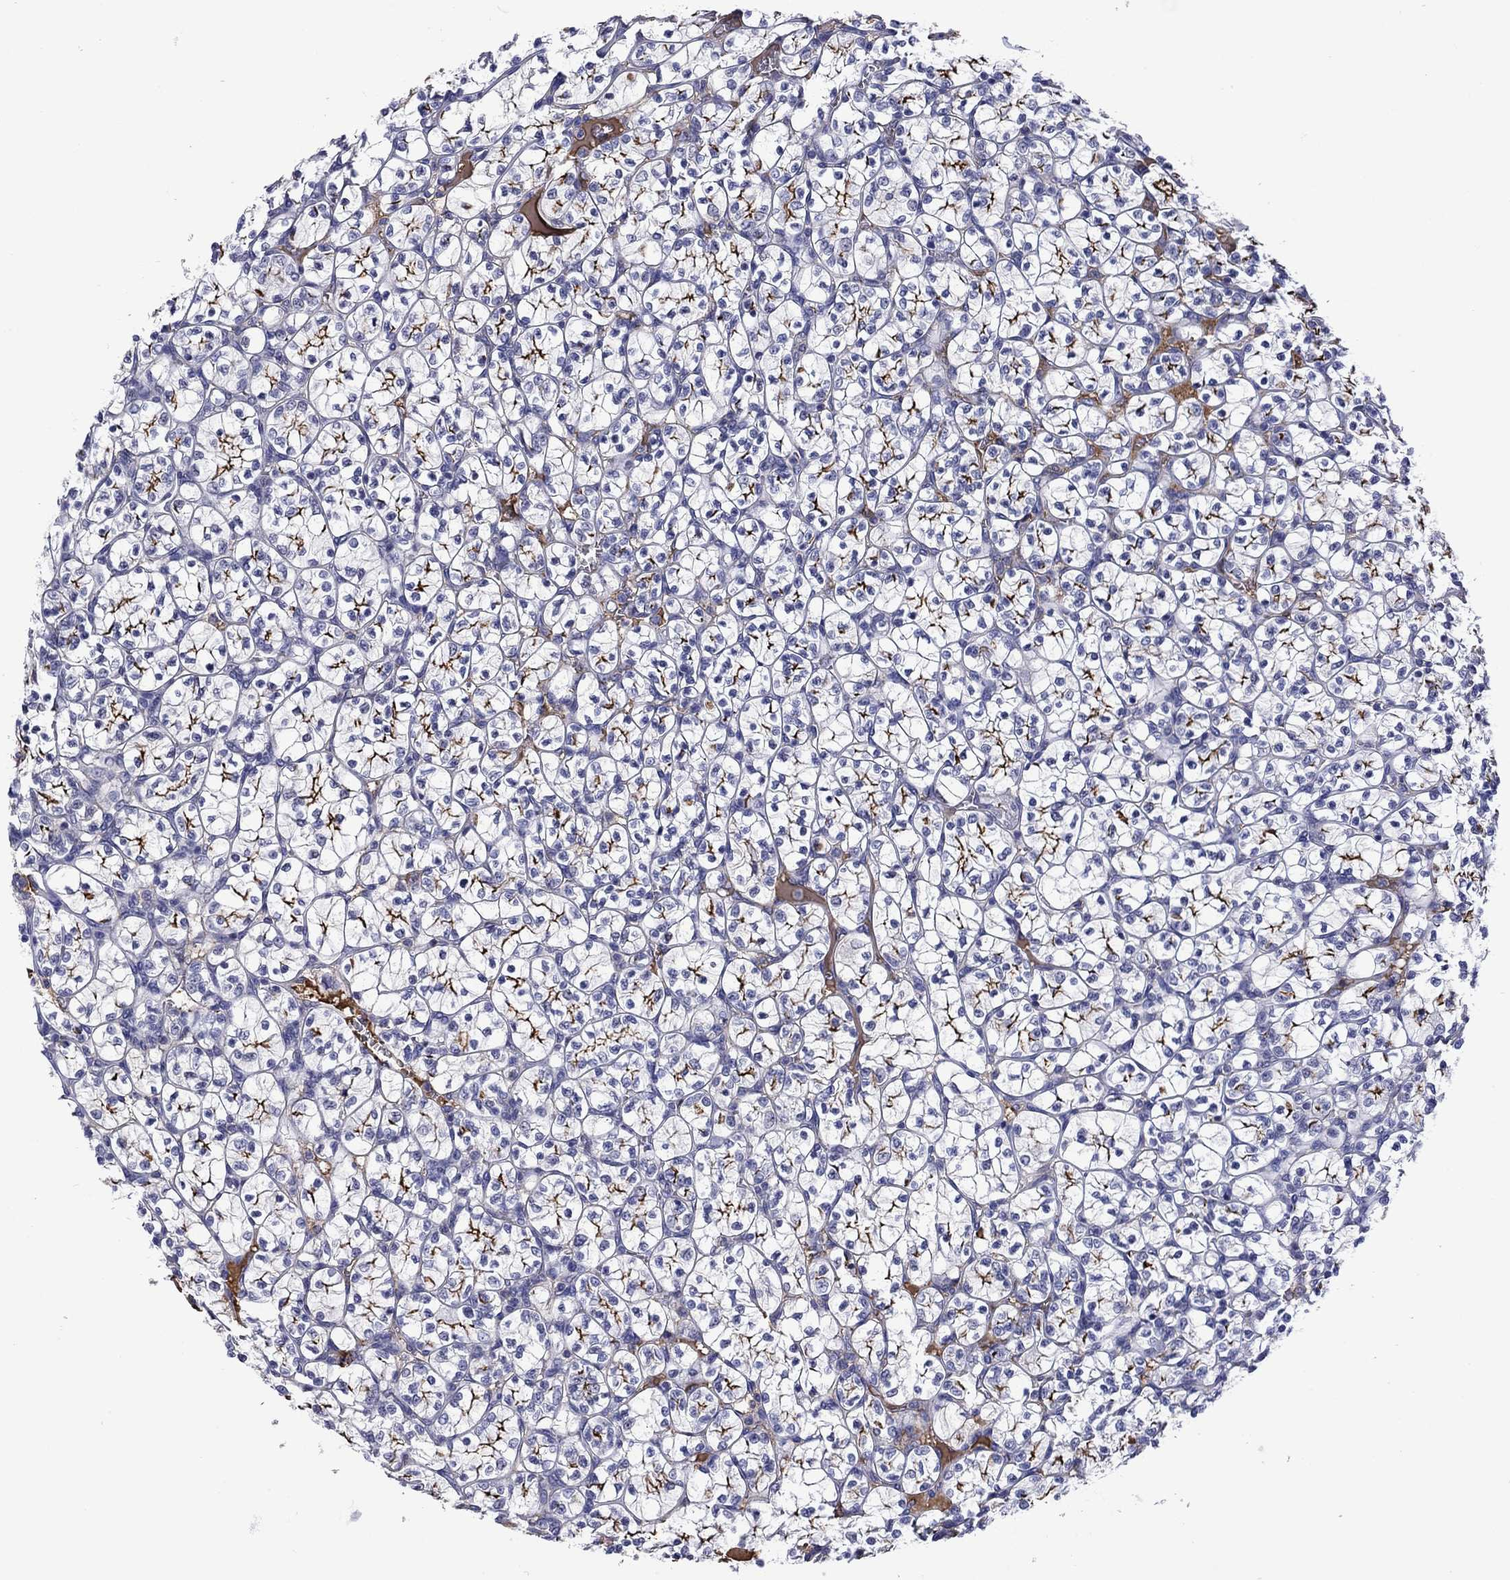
{"staining": {"intensity": "strong", "quantity": "<25%", "location": "cytoplasmic/membranous"}, "tissue": "renal cancer", "cell_type": "Tumor cells", "image_type": "cancer", "snomed": [{"axis": "morphology", "description": "Adenocarcinoma, NOS"}, {"axis": "topography", "description": "Kidney"}], "caption": "Immunohistochemical staining of human renal cancer (adenocarcinoma) demonstrates strong cytoplasmic/membranous protein expression in approximately <25% of tumor cells.", "gene": "APOA2", "patient": {"sex": "female", "age": 89}}